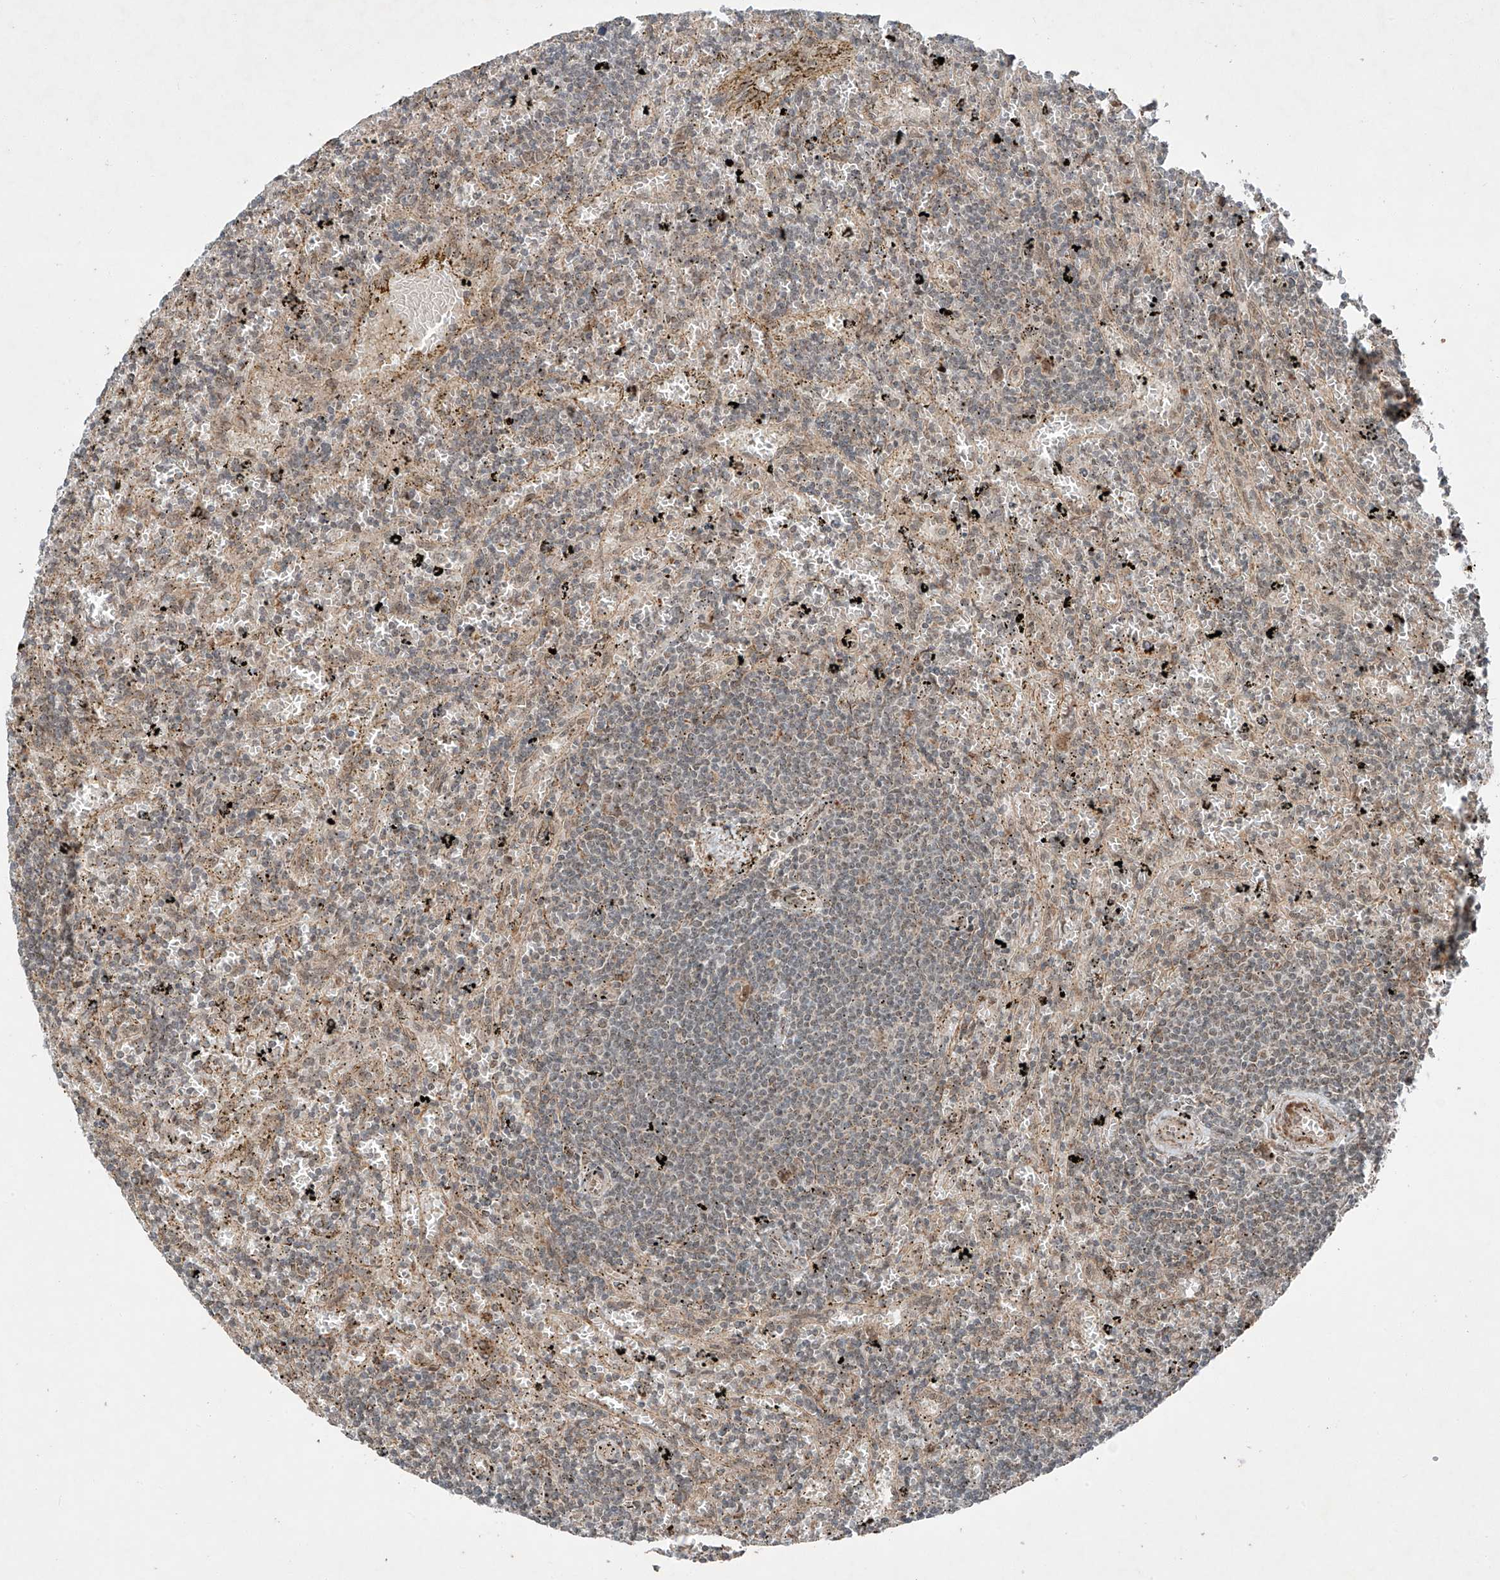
{"staining": {"intensity": "weak", "quantity": "<25%", "location": "cytoplasmic/membranous"}, "tissue": "lymphoma", "cell_type": "Tumor cells", "image_type": "cancer", "snomed": [{"axis": "morphology", "description": "Malignant lymphoma, non-Hodgkin's type, Low grade"}, {"axis": "topography", "description": "Spleen"}], "caption": "This is a histopathology image of immunohistochemistry staining of malignant lymphoma, non-Hodgkin's type (low-grade), which shows no positivity in tumor cells.", "gene": "ZNF620", "patient": {"sex": "male", "age": 76}}